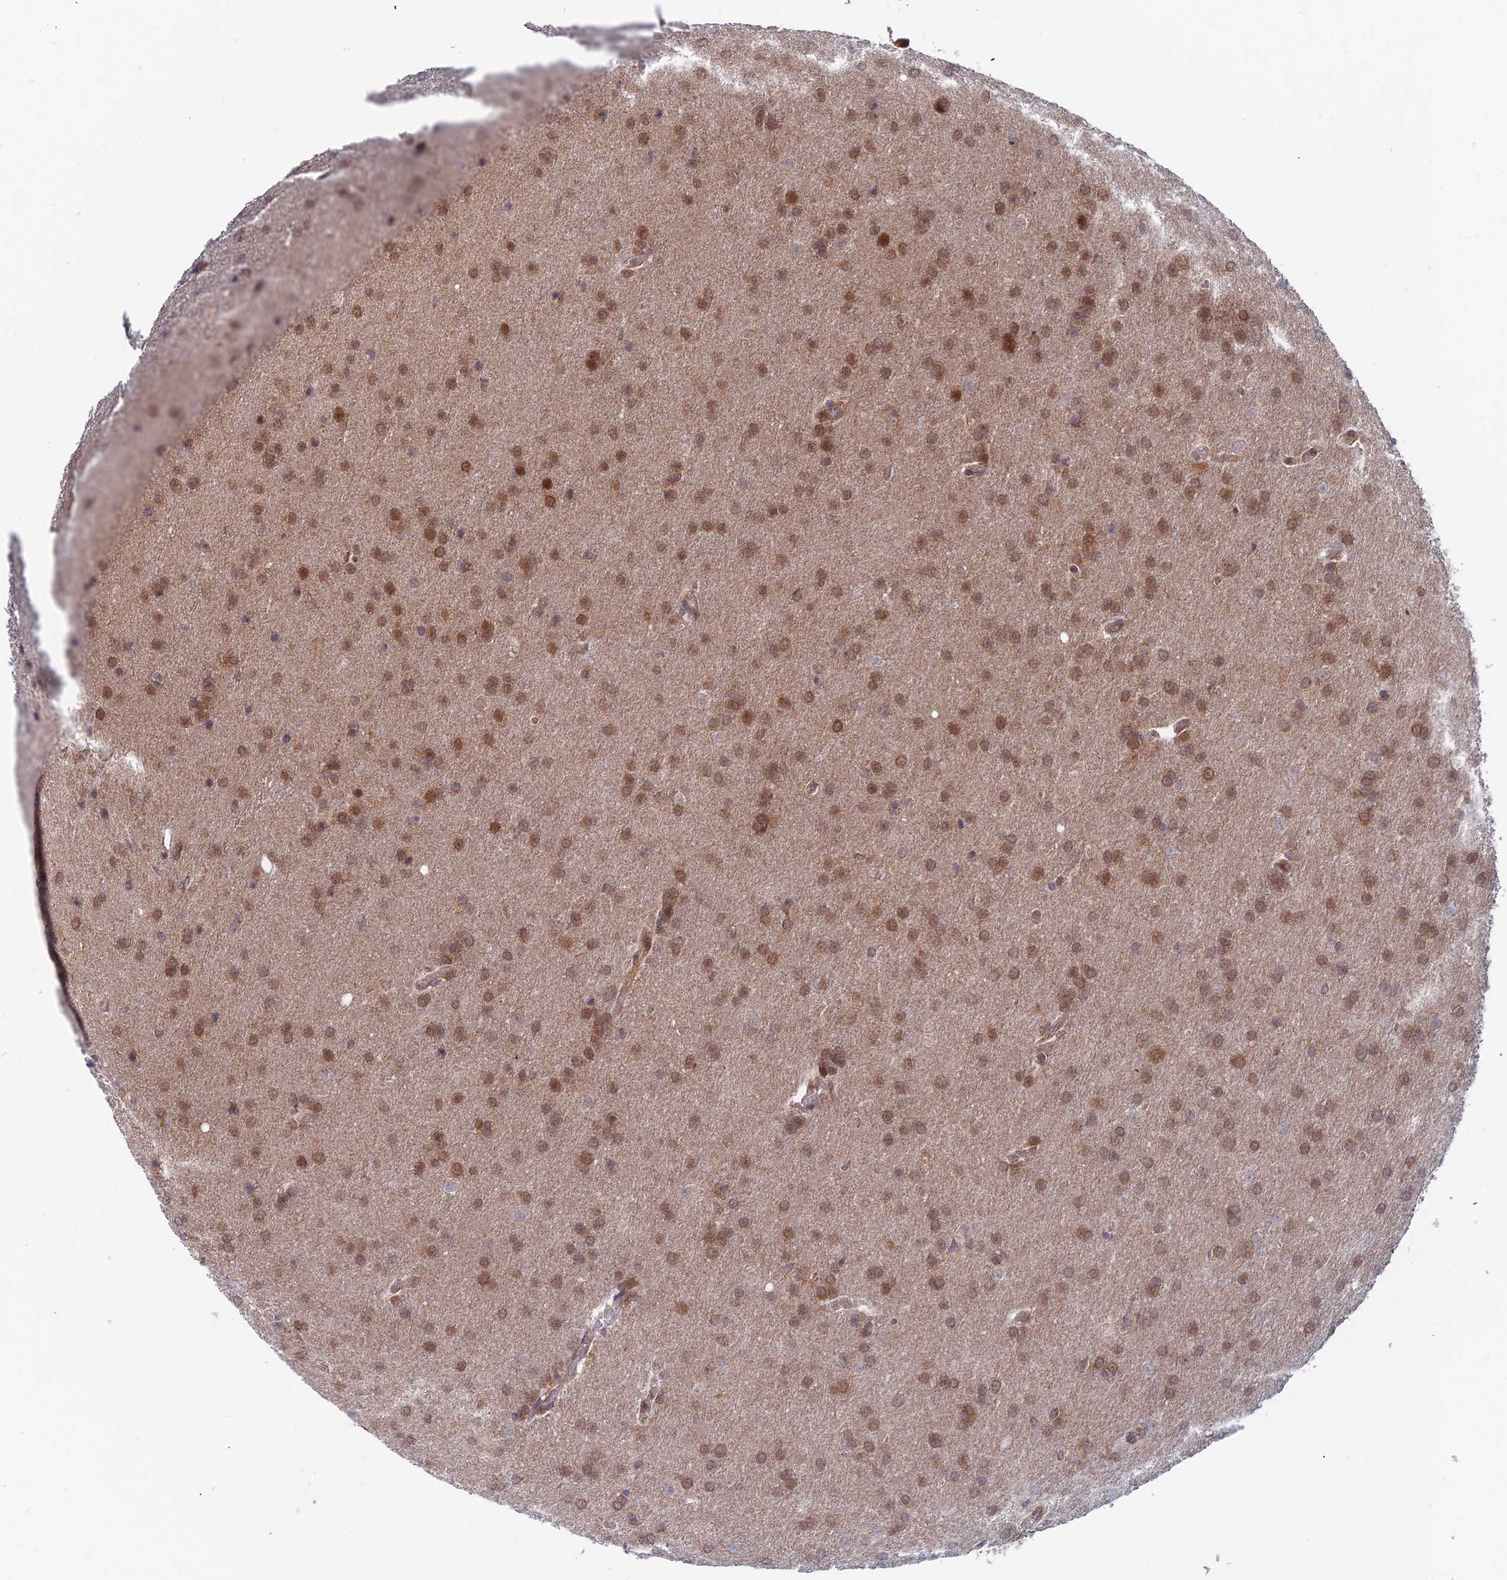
{"staining": {"intensity": "moderate", "quantity": ">75%", "location": "cytoplasmic/membranous,nuclear"}, "tissue": "glioma", "cell_type": "Tumor cells", "image_type": "cancer", "snomed": [{"axis": "morphology", "description": "Glioma, malignant, Low grade"}, {"axis": "topography", "description": "Brain"}], "caption": "Tumor cells exhibit moderate cytoplasmic/membranous and nuclear staining in approximately >75% of cells in low-grade glioma (malignant).", "gene": "IGBP1", "patient": {"sex": "female", "age": 32}}